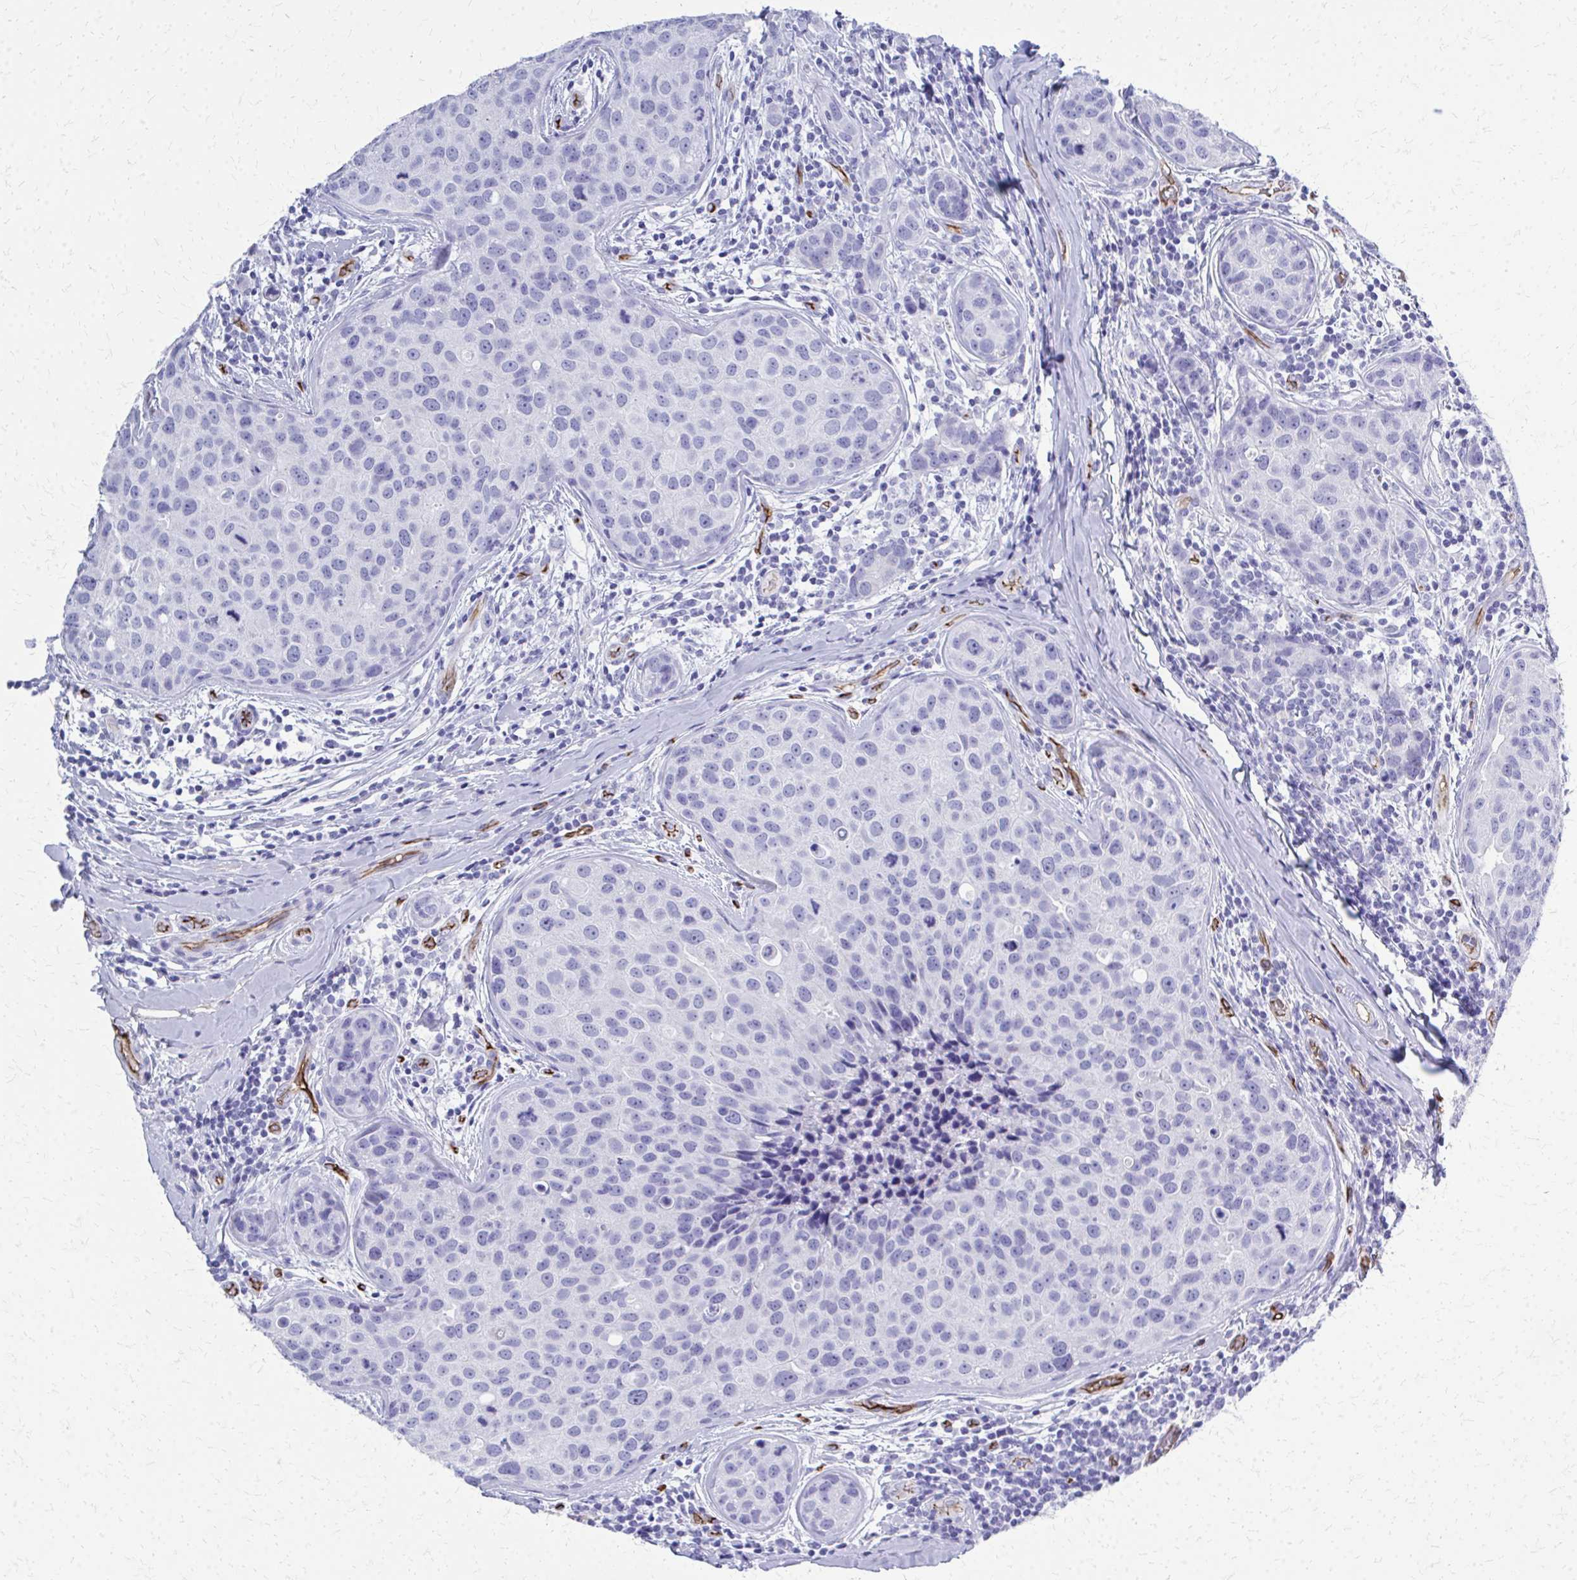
{"staining": {"intensity": "negative", "quantity": "none", "location": "none"}, "tissue": "breast cancer", "cell_type": "Tumor cells", "image_type": "cancer", "snomed": [{"axis": "morphology", "description": "Duct carcinoma"}, {"axis": "topography", "description": "Breast"}], "caption": "There is no significant positivity in tumor cells of intraductal carcinoma (breast).", "gene": "TPSG1", "patient": {"sex": "female", "age": 24}}